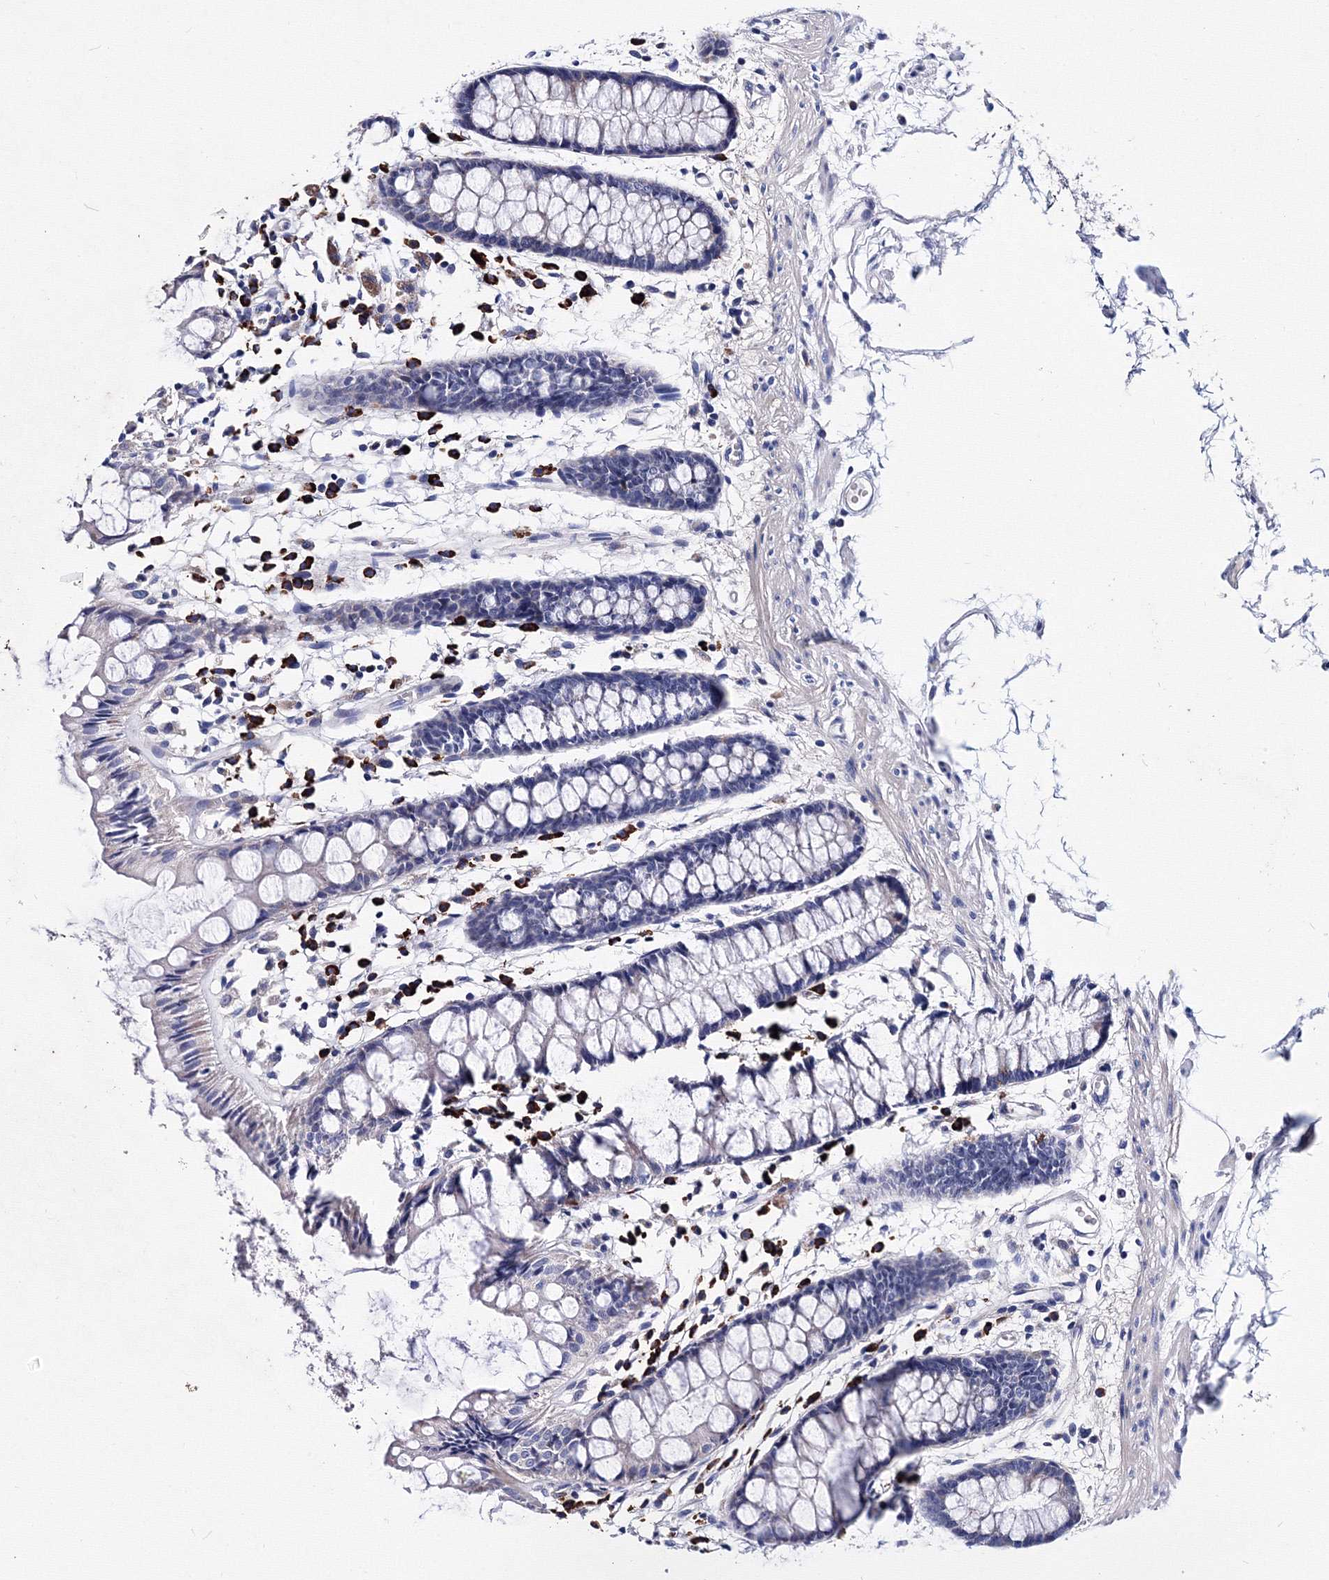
{"staining": {"intensity": "weak", "quantity": "<25%", "location": "cytoplasmic/membranous"}, "tissue": "rectum", "cell_type": "Glandular cells", "image_type": "normal", "snomed": [{"axis": "morphology", "description": "Normal tissue, NOS"}, {"axis": "topography", "description": "Rectum"}], "caption": "Immunohistochemistry photomicrograph of unremarkable human rectum stained for a protein (brown), which displays no positivity in glandular cells. The staining was performed using DAB (3,3'-diaminobenzidine) to visualize the protein expression in brown, while the nuclei were stained in blue with hematoxylin (Magnification: 20x).", "gene": "TRPM2", "patient": {"sex": "female", "age": 66}}